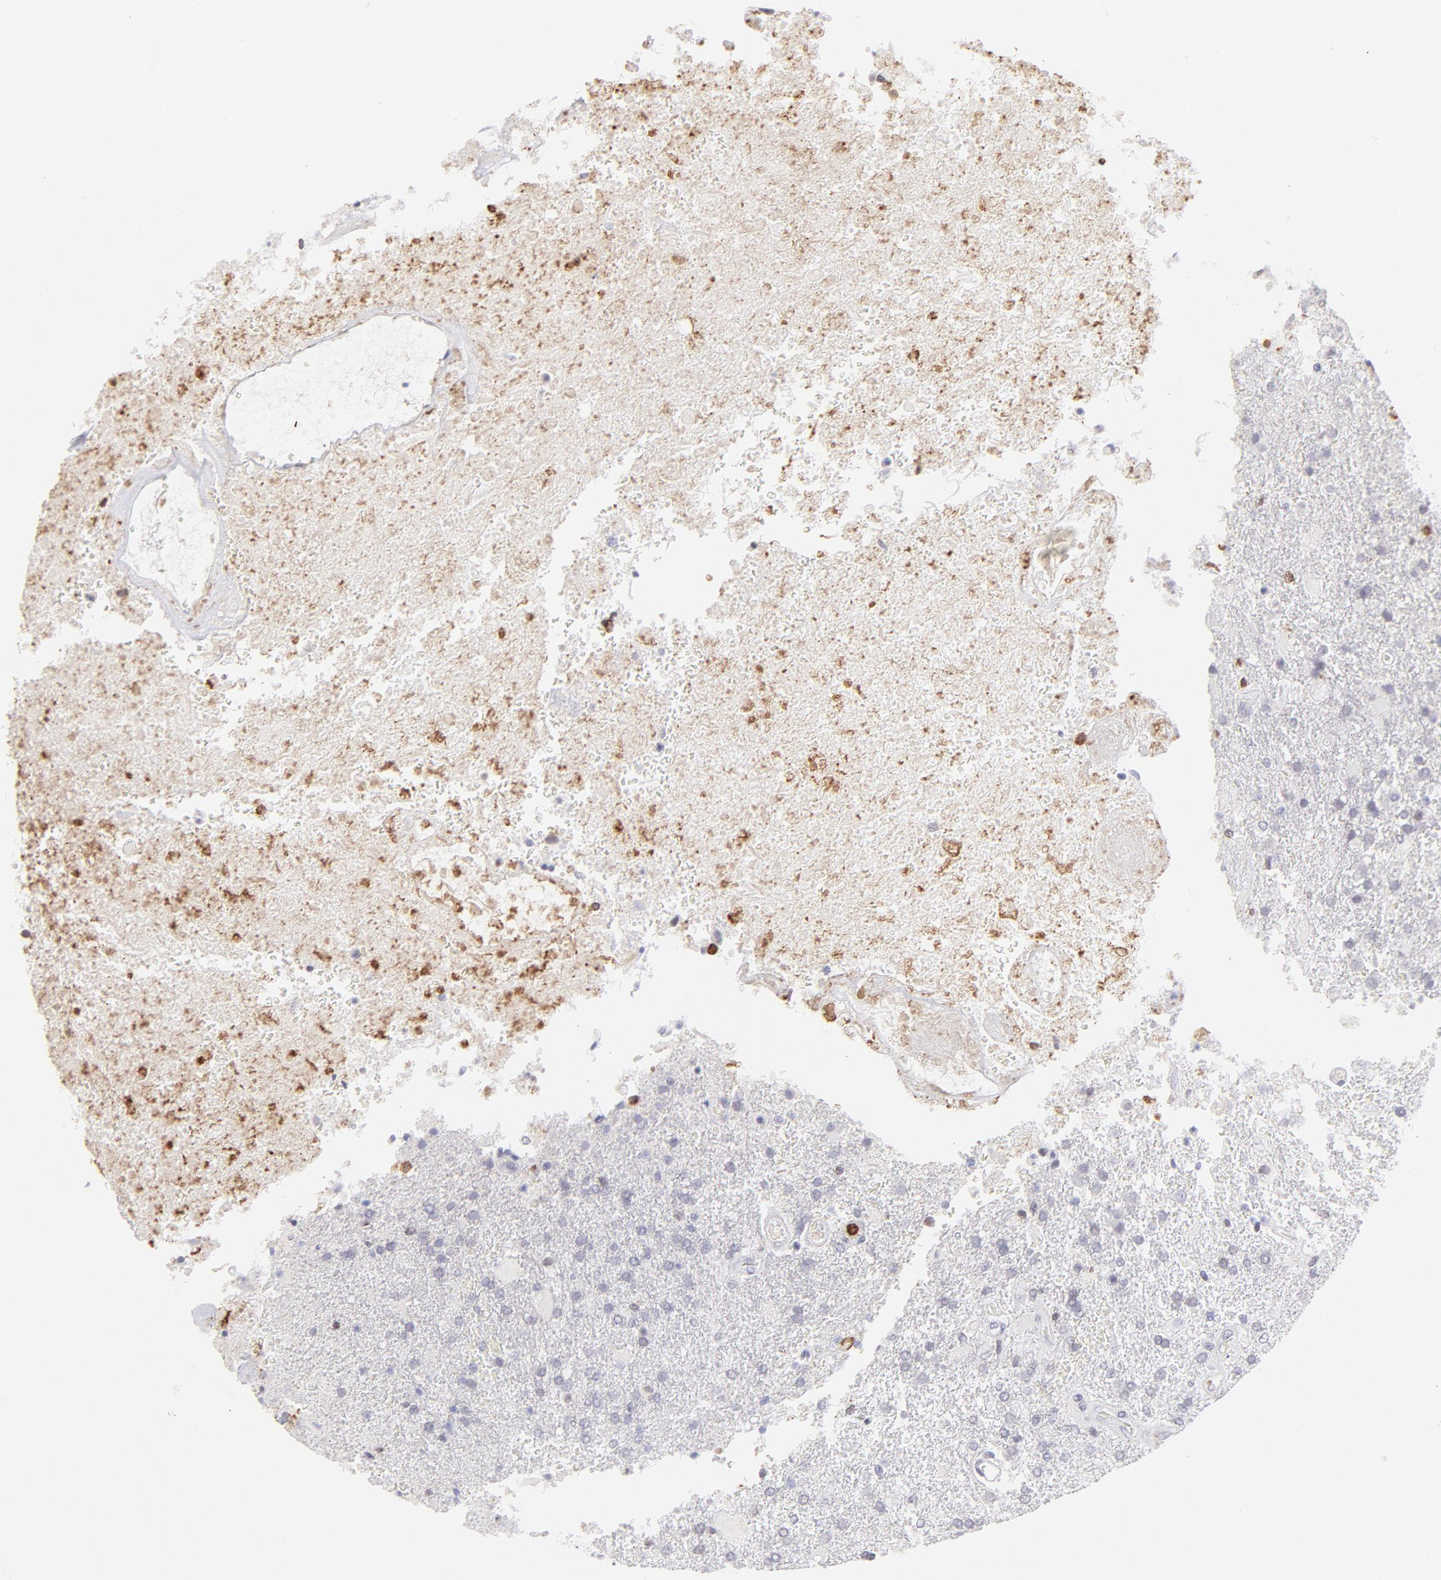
{"staining": {"intensity": "weak", "quantity": "<25%", "location": "nuclear"}, "tissue": "glioma", "cell_type": "Tumor cells", "image_type": "cancer", "snomed": [{"axis": "morphology", "description": "Glioma, malignant, High grade"}, {"axis": "topography", "description": "Cerebral cortex"}], "caption": "Micrograph shows no protein expression in tumor cells of glioma tissue.", "gene": "LTB4R", "patient": {"sex": "male", "age": 79}}